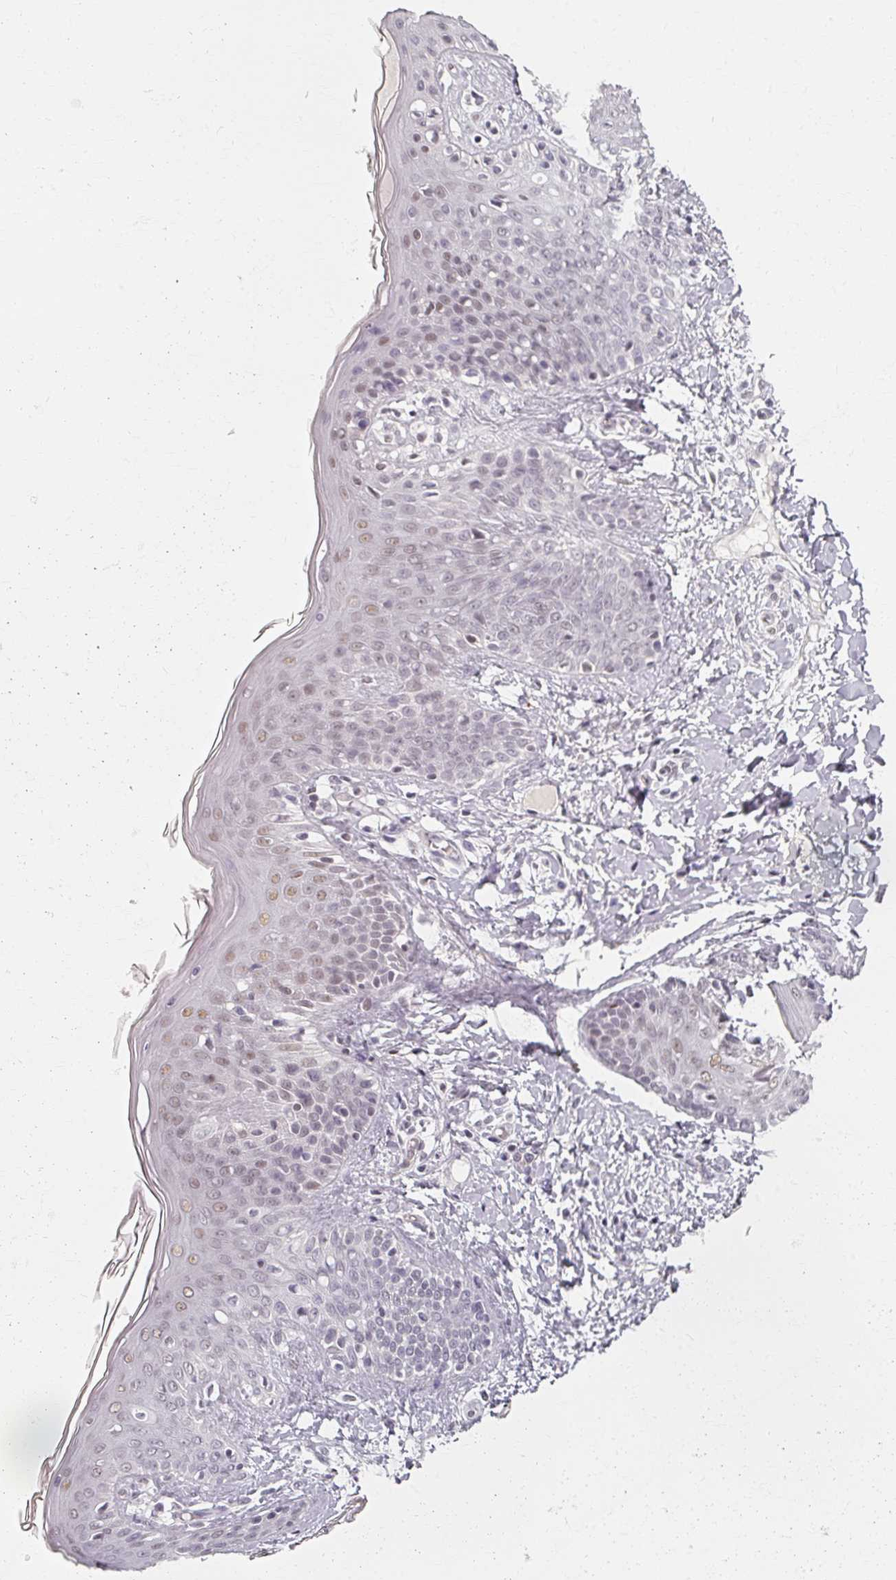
{"staining": {"intensity": "negative", "quantity": "none", "location": "none"}, "tissue": "skin", "cell_type": "Fibroblasts", "image_type": "normal", "snomed": [{"axis": "morphology", "description": "Normal tissue, NOS"}, {"axis": "topography", "description": "Skin"}], "caption": "Protein analysis of normal skin displays no significant expression in fibroblasts. (IHC, brightfield microscopy, high magnification).", "gene": "RIPOR3", "patient": {"sex": "male", "age": 16}}